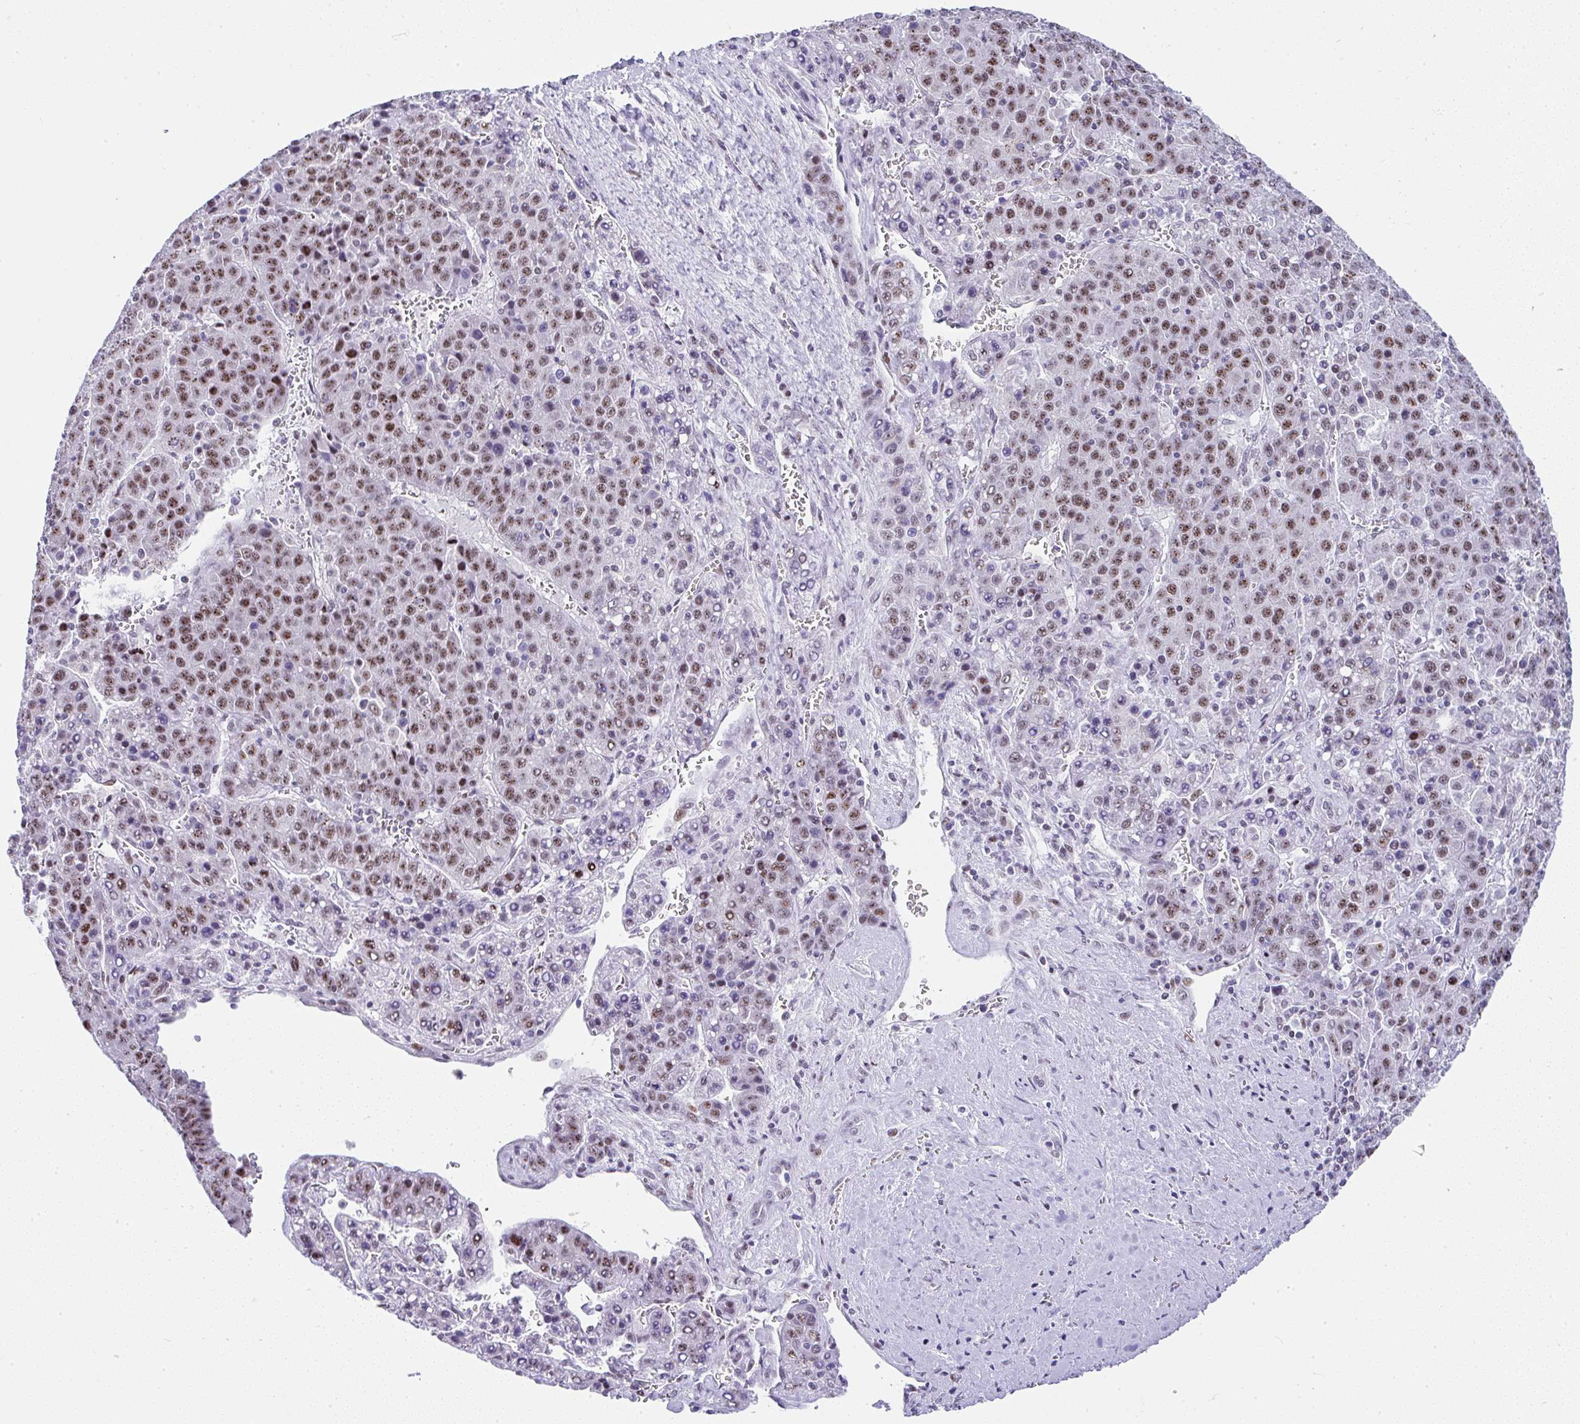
{"staining": {"intensity": "moderate", "quantity": ">75%", "location": "nuclear"}, "tissue": "liver cancer", "cell_type": "Tumor cells", "image_type": "cancer", "snomed": [{"axis": "morphology", "description": "Carcinoma, Hepatocellular, NOS"}, {"axis": "topography", "description": "Liver"}], "caption": "Moderate nuclear expression is identified in approximately >75% of tumor cells in liver cancer (hepatocellular carcinoma).", "gene": "NR1D2", "patient": {"sex": "female", "age": 53}}